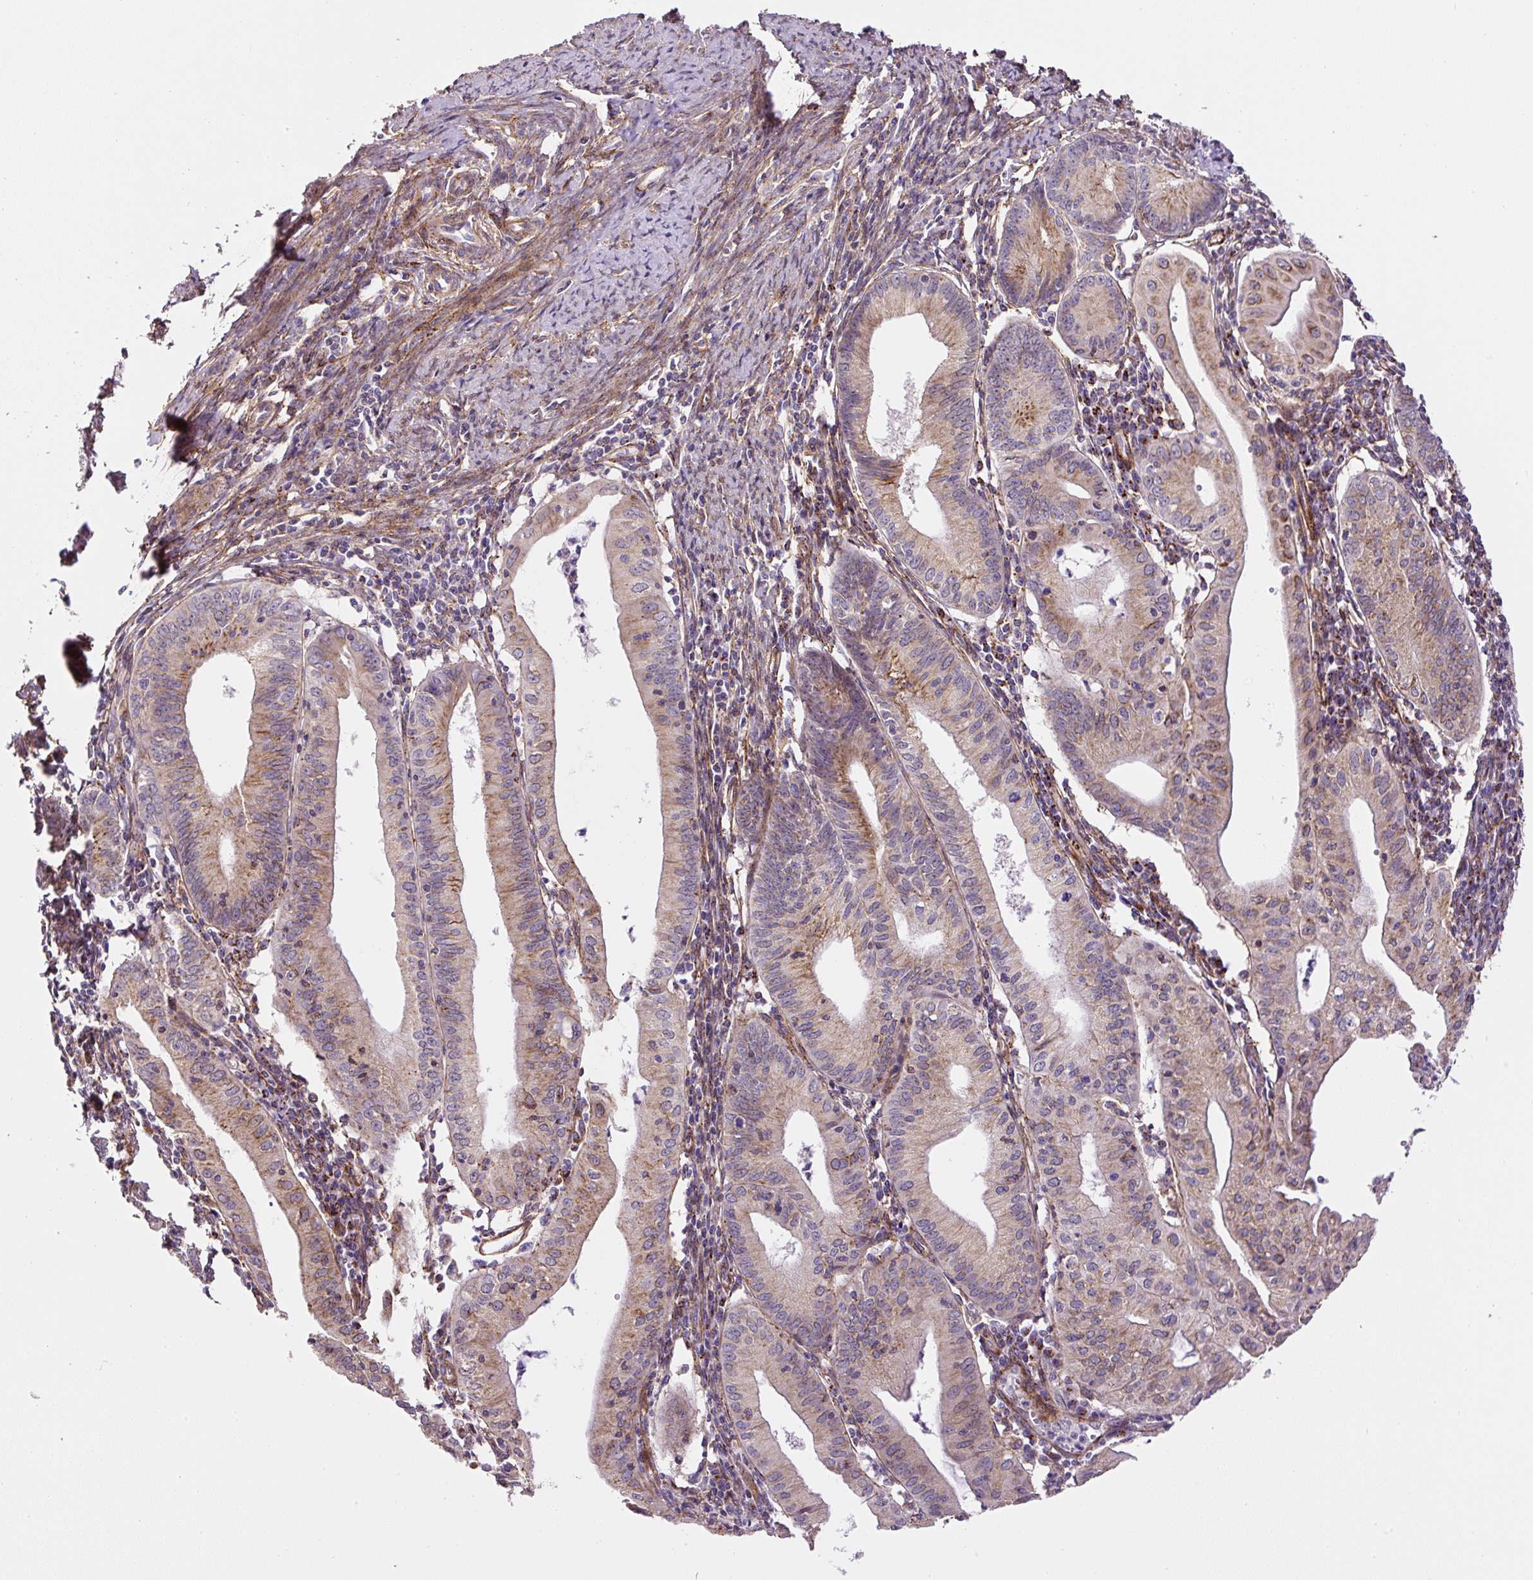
{"staining": {"intensity": "moderate", "quantity": "25%-75%", "location": "cytoplasmic/membranous"}, "tissue": "endometrial cancer", "cell_type": "Tumor cells", "image_type": "cancer", "snomed": [{"axis": "morphology", "description": "Adenocarcinoma, NOS"}, {"axis": "topography", "description": "Endometrium"}], "caption": "Brown immunohistochemical staining in endometrial adenocarcinoma demonstrates moderate cytoplasmic/membranous positivity in about 25%-75% of tumor cells. (IHC, brightfield microscopy, high magnification).", "gene": "RNF170", "patient": {"sex": "female", "age": 60}}